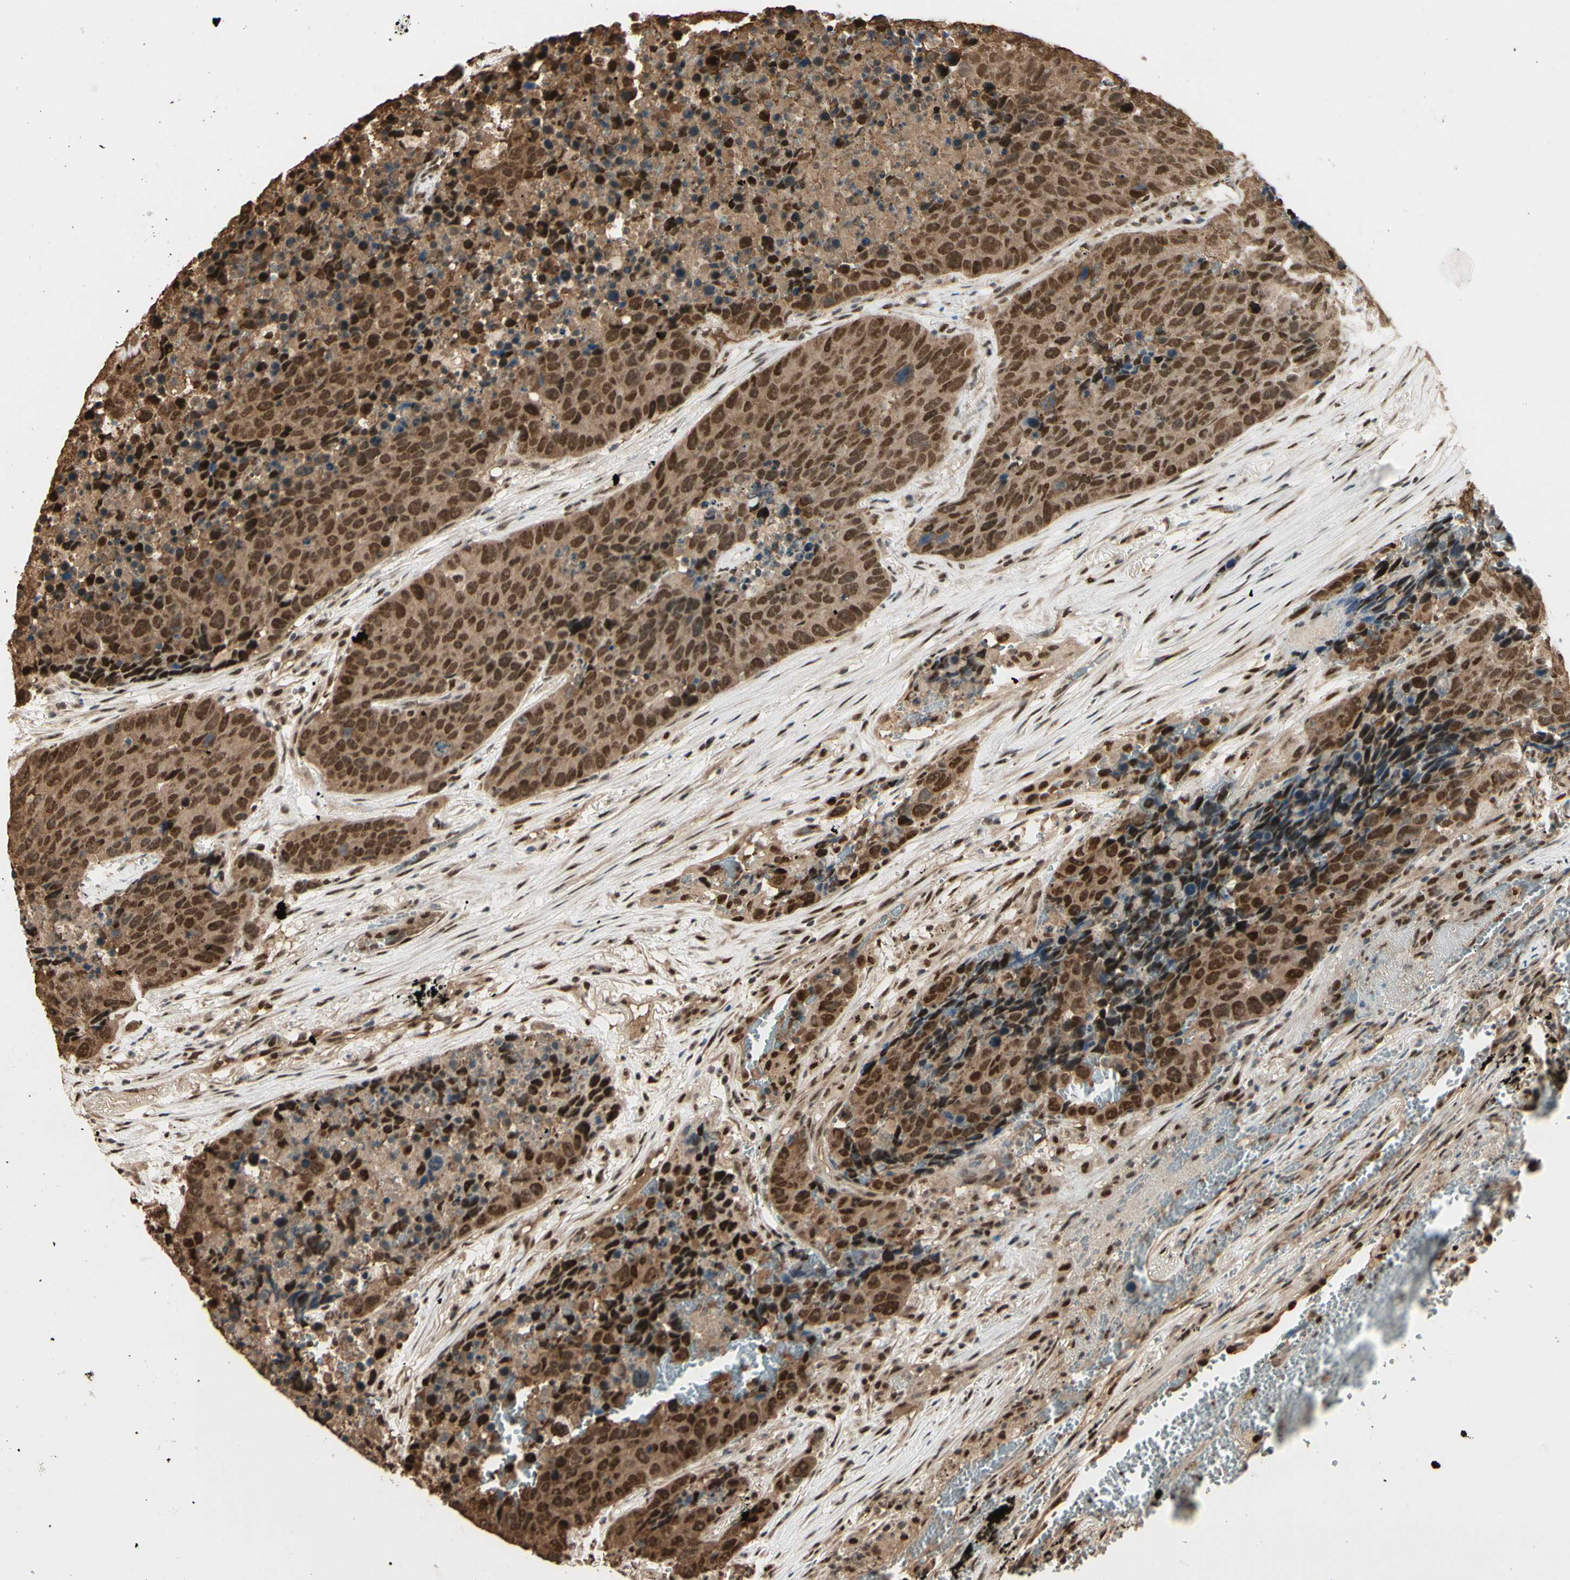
{"staining": {"intensity": "strong", "quantity": ">75%", "location": "cytoplasmic/membranous,nuclear"}, "tissue": "carcinoid", "cell_type": "Tumor cells", "image_type": "cancer", "snomed": [{"axis": "morphology", "description": "Carcinoid, malignant, NOS"}, {"axis": "topography", "description": "Lung"}], "caption": "A photomicrograph of malignant carcinoid stained for a protein exhibits strong cytoplasmic/membranous and nuclear brown staining in tumor cells.", "gene": "HSF1", "patient": {"sex": "male", "age": 60}}